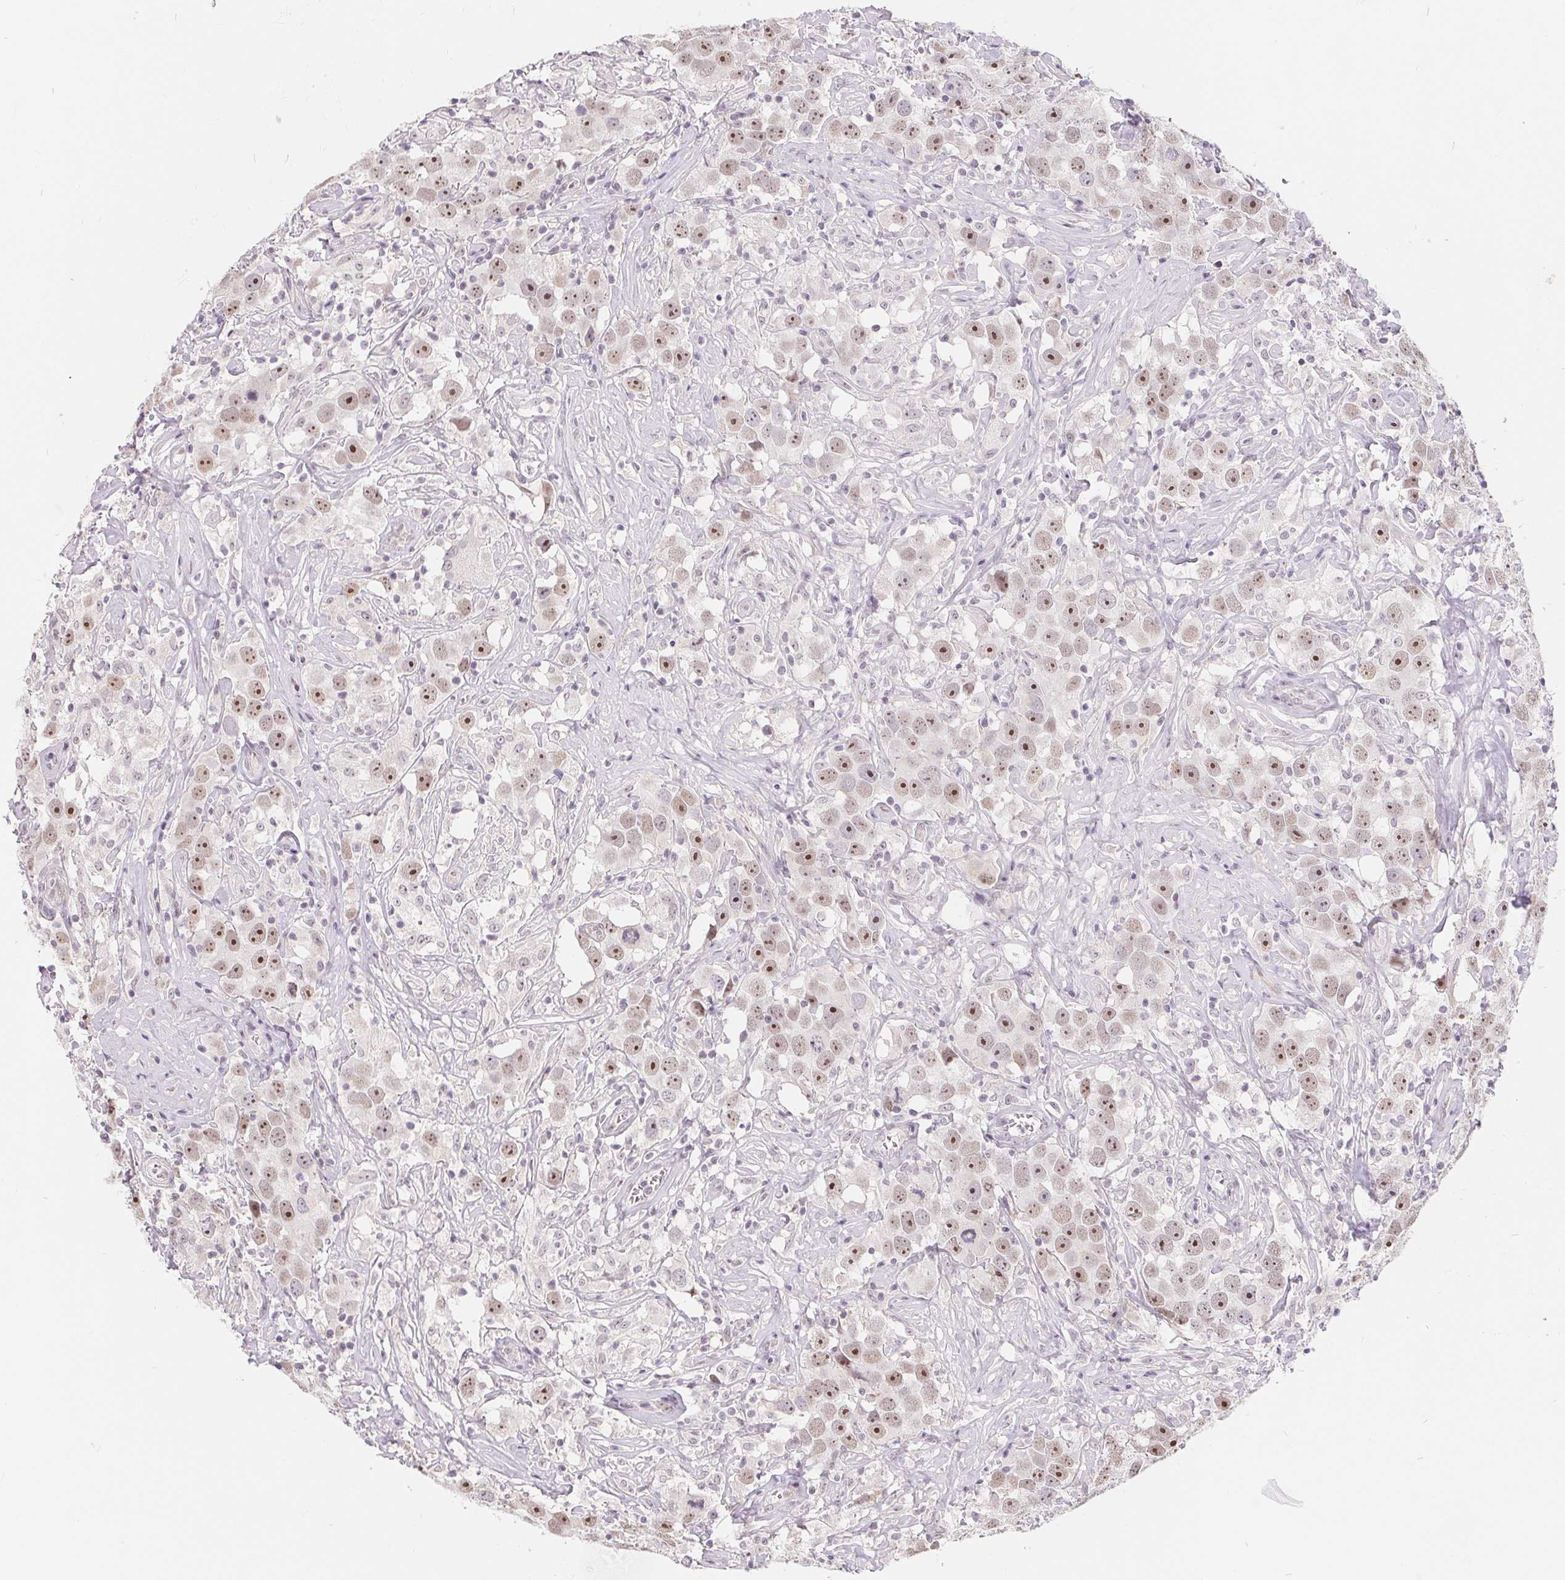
{"staining": {"intensity": "moderate", "quantity": "25%-75%", "location": "nuclear"}, "tissue": "testis cancer", "cell_type": "Tumor cells", "image_type": "cancer", "snomed": [{"axis": "morphology", "description": "Seminoma, NOS"}, {"axis": "topography", "description": "Testis"}], "caption": "The image demonstrates immunohistochemical staining of seminoma (testis). There is moderate nuclear positivity is identified in about 25%-75% of tumor cells.", "gene": "NRG2", "patient": {"sex": "male", "age": 49}}